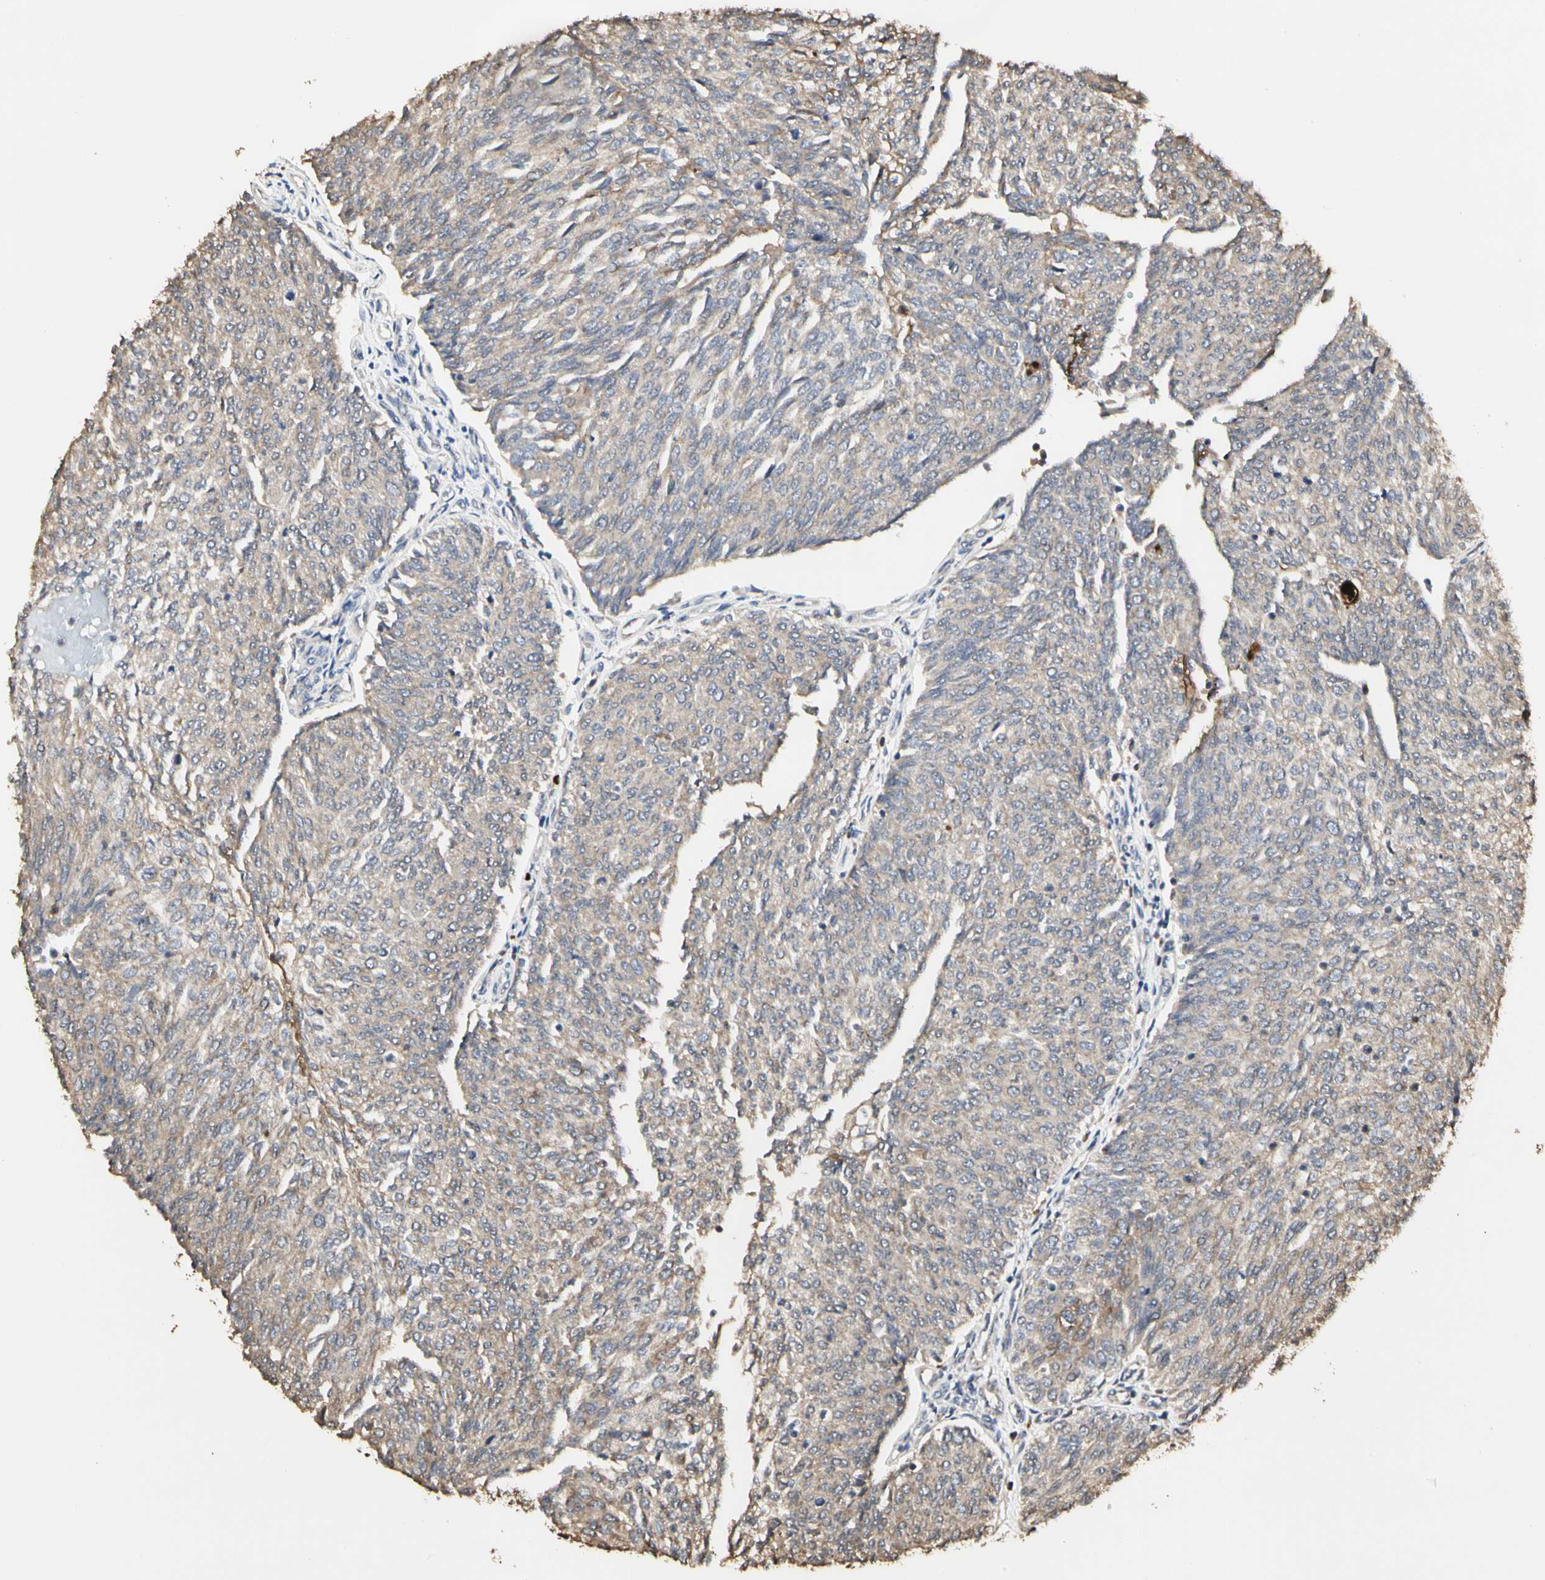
{"staining": {"intensity": "weak", "quantity": ">75%", "location": "cytoplasmic/membranous"}, "tissue": "urothelial cancer", "cell_type": "Tumor cells", "image_type": "cancer", "snomed": [{"axis": "morphology", "description": "Urothelial carcinoma, Low grade"}, {"axis": "topography", "description": "Urinary bladder"}], "caption": "The image demonstrates immunohistochemical staining of urothelial carcinoma (low-grade). There is weak cytoplasmic/membranous positivity is identified in approximately >75% of tumor cells. (DAB IHC with brightfield microscopy, high magnification).", "gene": "TAOK1", "patient": {"sex": "female", "age": 79}}